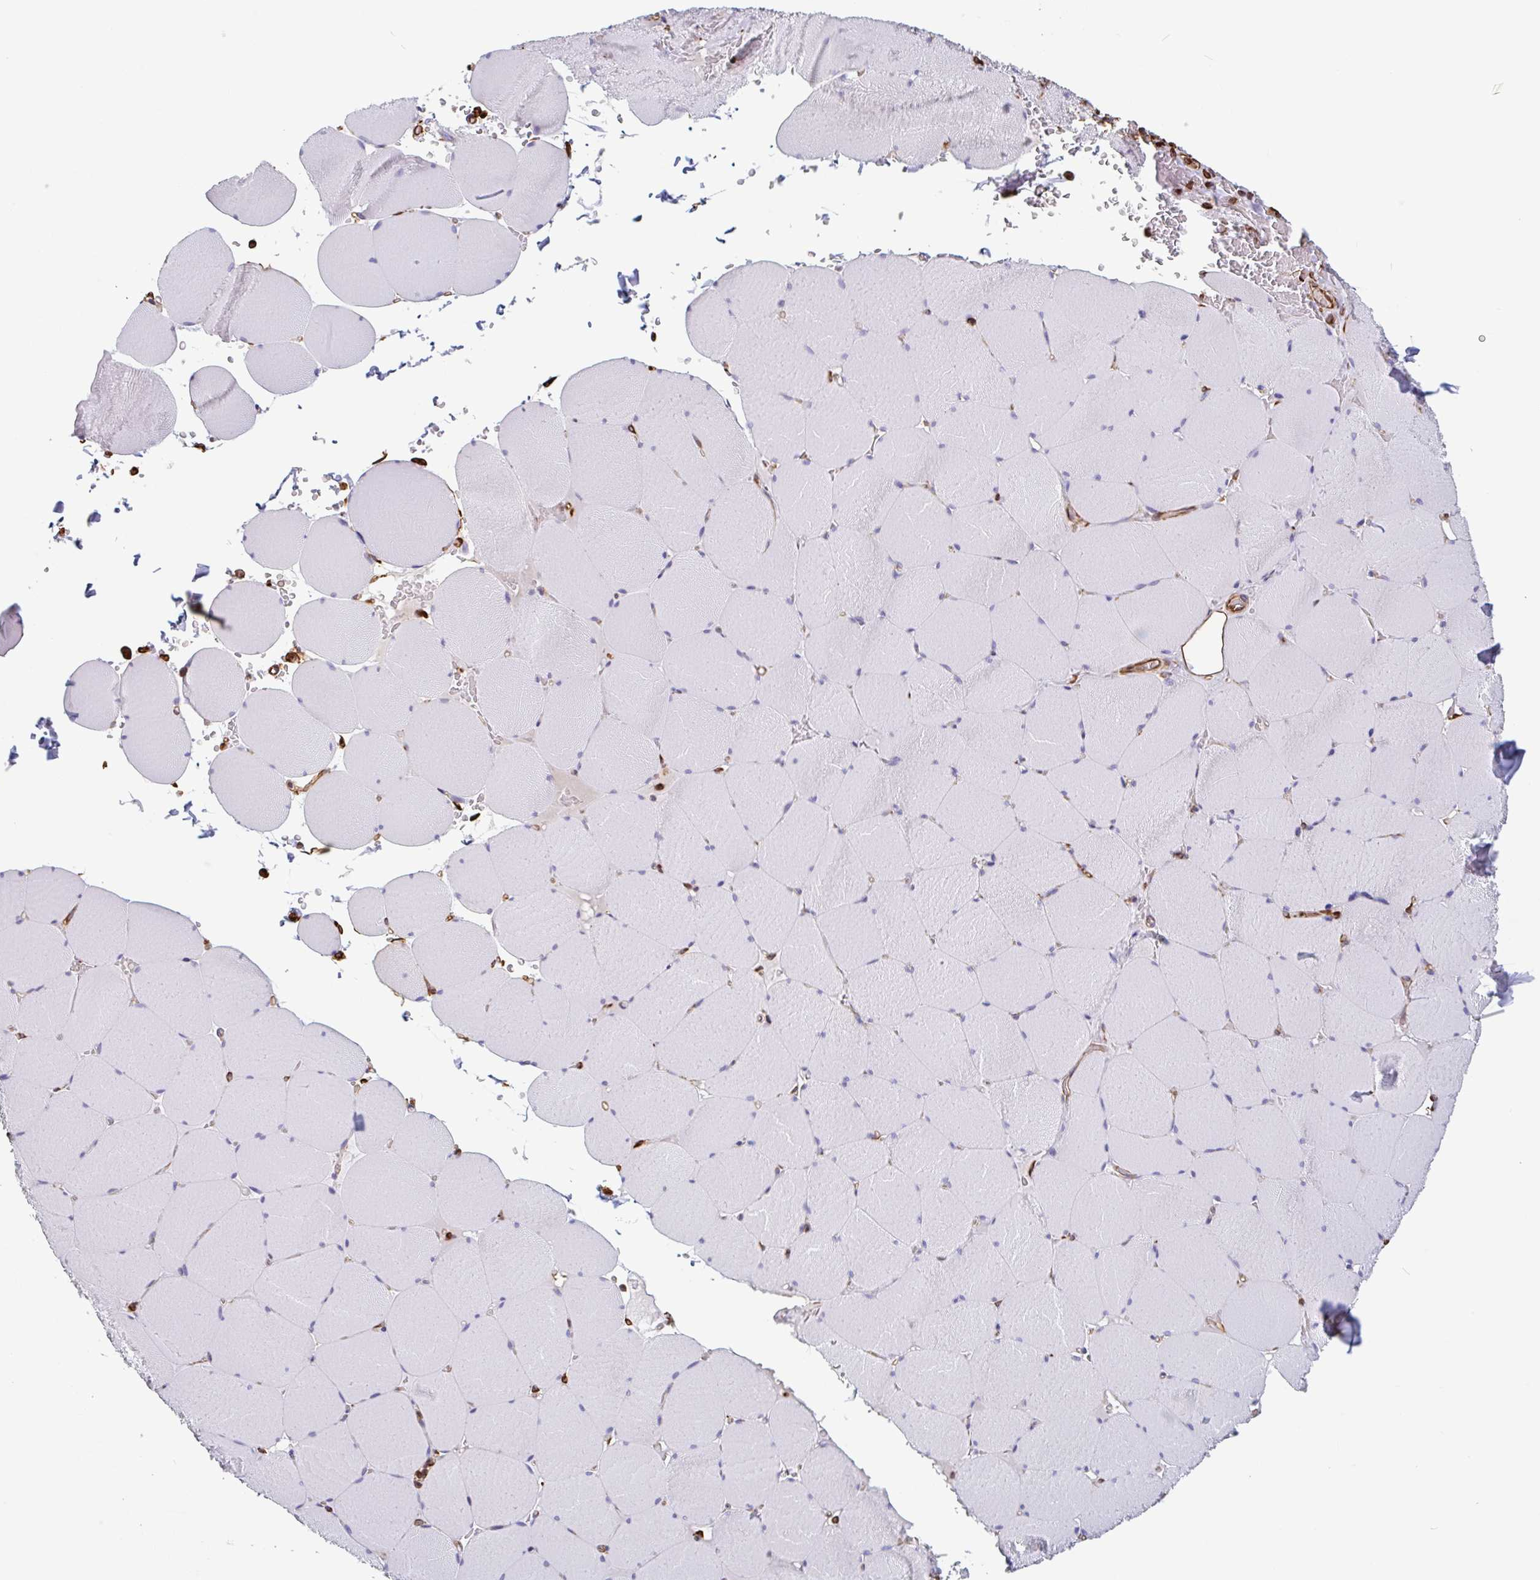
{"staining": {"intensity": "negative", "quantity": "none", "location": "none"}, "tissue": "skeletal muscle", "cell_type": "Myocytes", "image_type": "normal", "snomed": [{"axis": "morphology", "description": "Normal tissue, NOS"}, {"axis": "topography", "description": "Skeletal muscle"}, {"axis": "topography", "description": "Head-Neck"}], "caption": "Skeletal muscle stained for a protein using immunohistochemistry (IHC) demonstrates no staining myocytes.", "gene": "PPFIA1", "patient": {"sex": "male", "age": 66}}